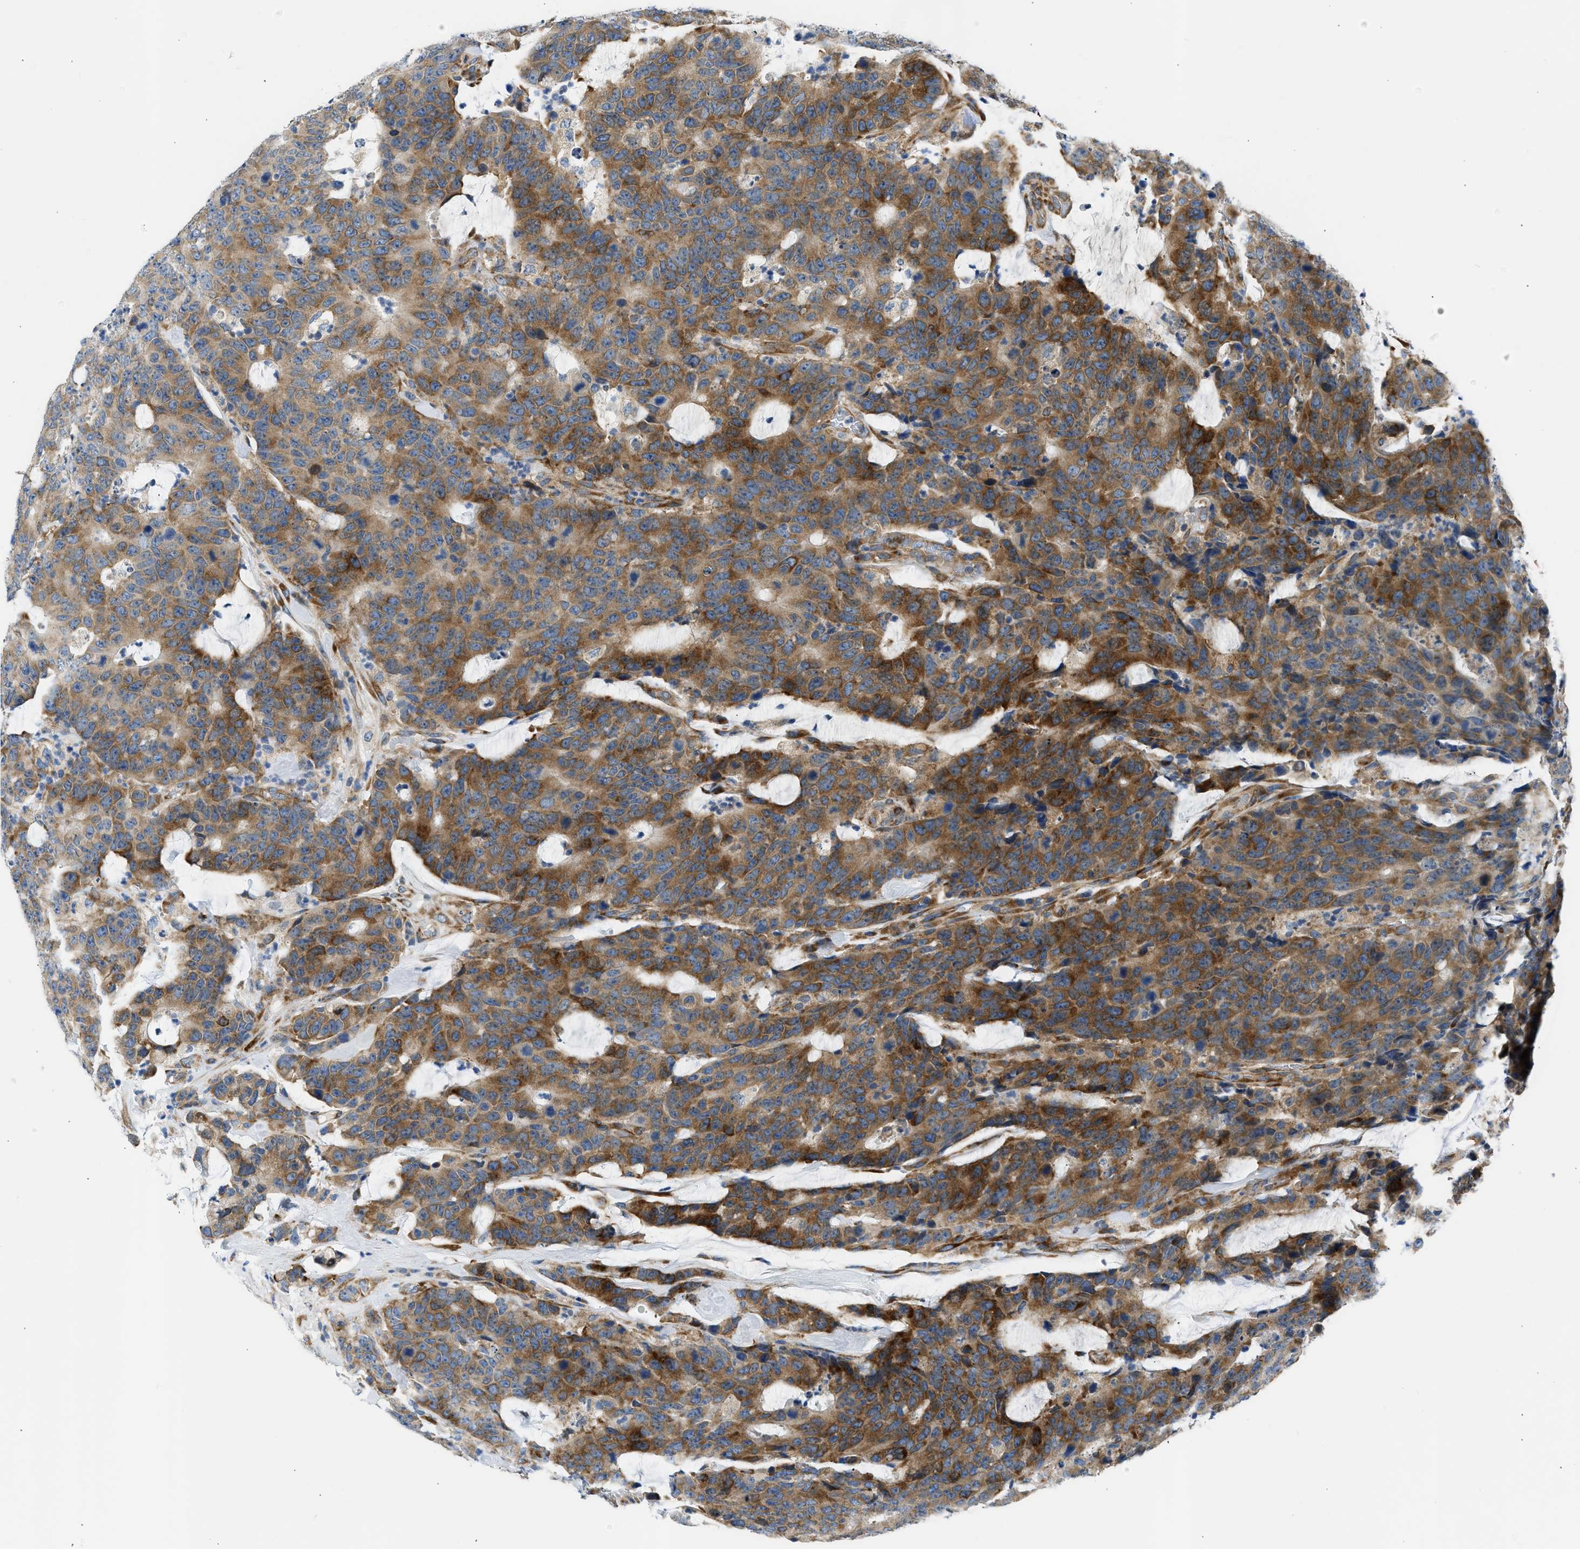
{"staining": {"intensity": "moderate", "quantity": ">75%", "location": "cytoplasmic/membranous"}, "tissue": "colorectal cancer", "cell_type": "Tumor cells", "image_type": "cancer", "snomed": [{"axis": "morphology", "description": "Adenocarcinoma, NOS"}, {"axis": "topography", "description": "Colon"}], "caption": "A photomicrograph of human colorectal cancer (adenocarcinoma) stained for a protein exhibits moderate cytoplasmic/membranous brown staining in tumor cells.", "gene": "CAMKK2", "patient": {"sex": "female", "age": 86}}